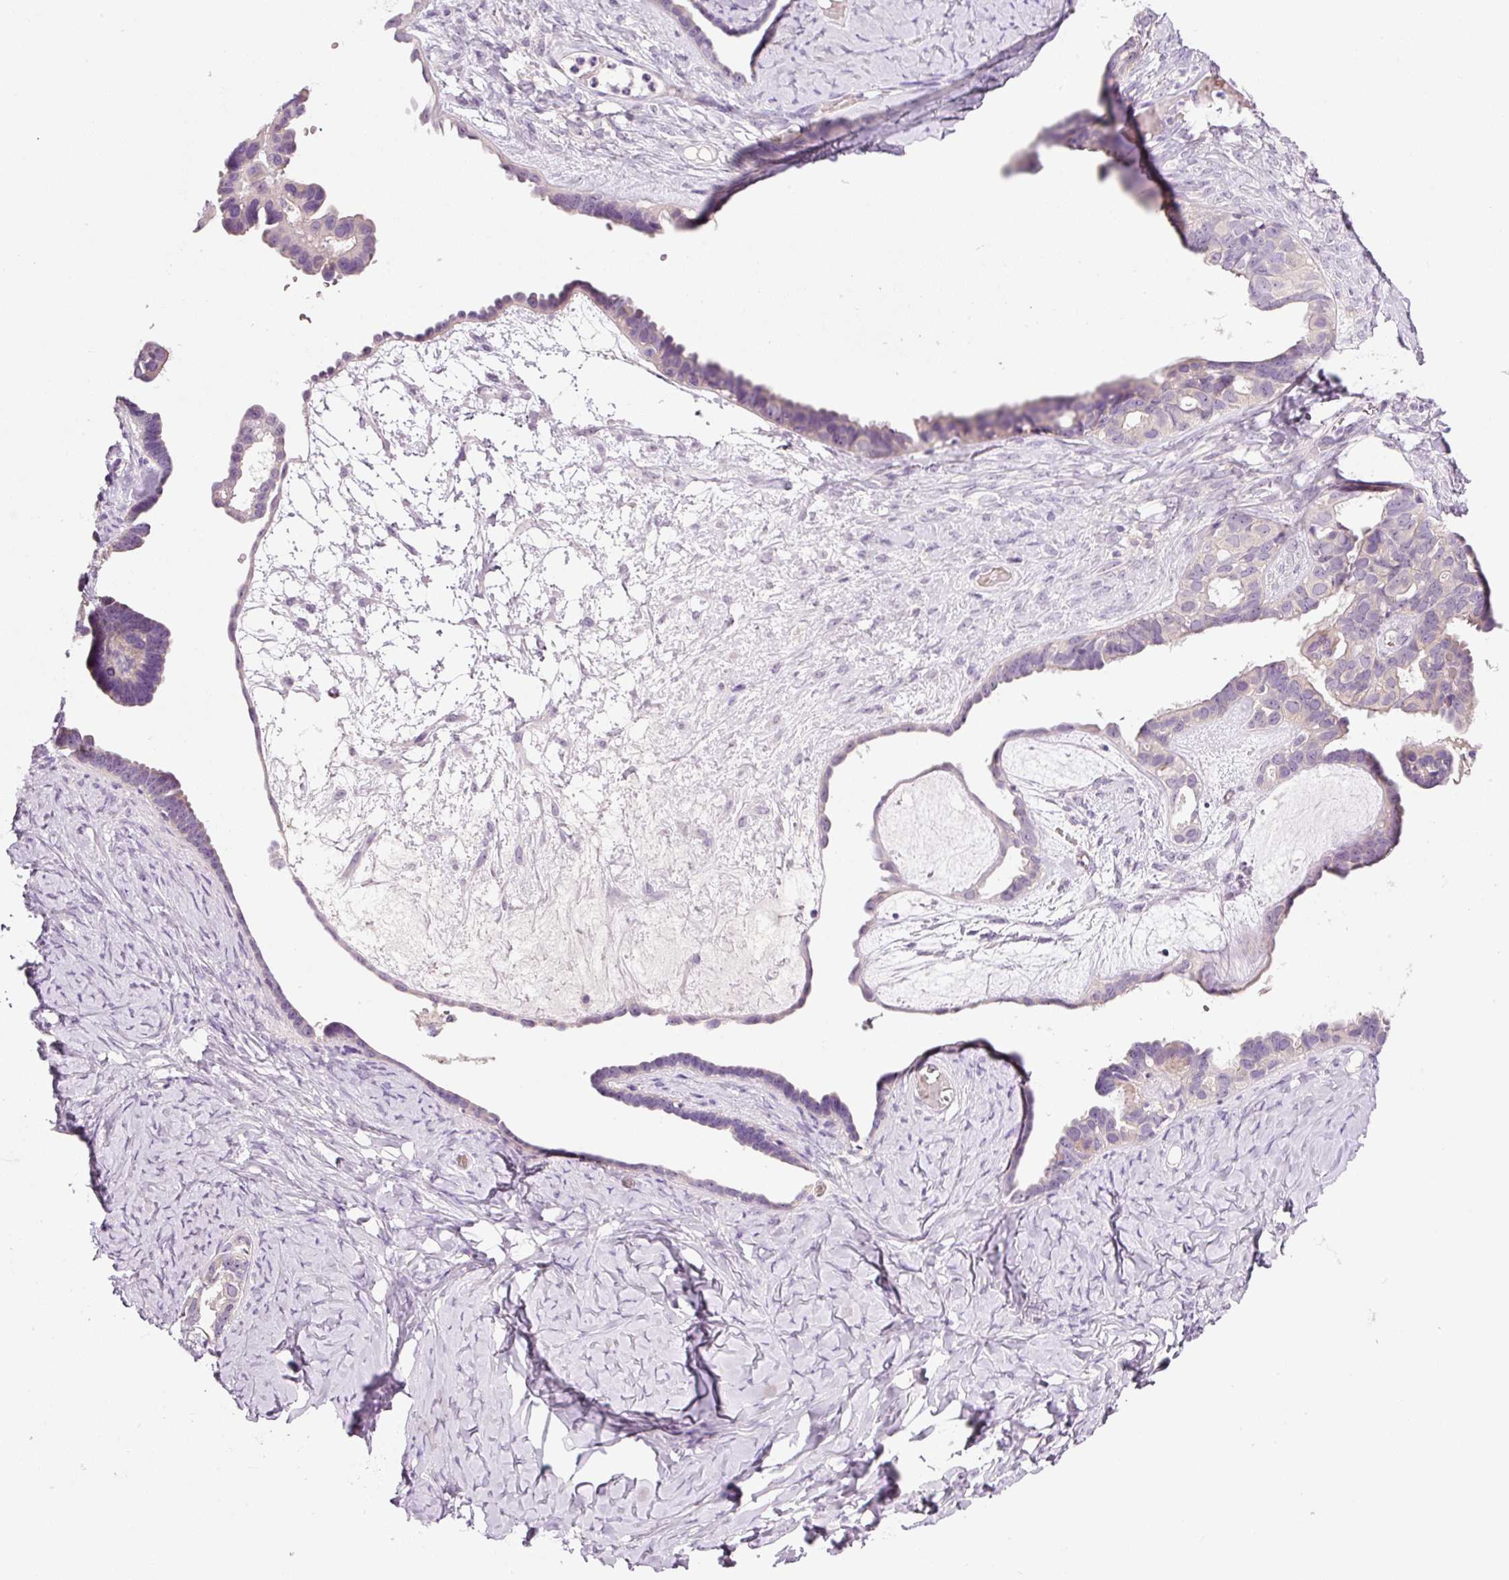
{"staining": {"intensity": "negative", "quantity": "none", "location": "none"}, "tissue": "ovarian cancer", "cell_type": "Tumor cells", "image_type": "cancer", "snomed": [{"axis": "morphology", "description": "Cystadenocarcinoma, serous, NOS"}, {"axis": "topography", "description": "Ovary"}], "caption": "A high-resolution image shows IHC staining of ovarian cancer (serous cystadenocarcinoma), which displays no significant positivity in tumor cells. (DAB immunohistochemistry (IHC) visualized using brightfield microscopy, high magnification).", "gene": "TENT5C", "patient": {"sex": "female", "age": 69}}